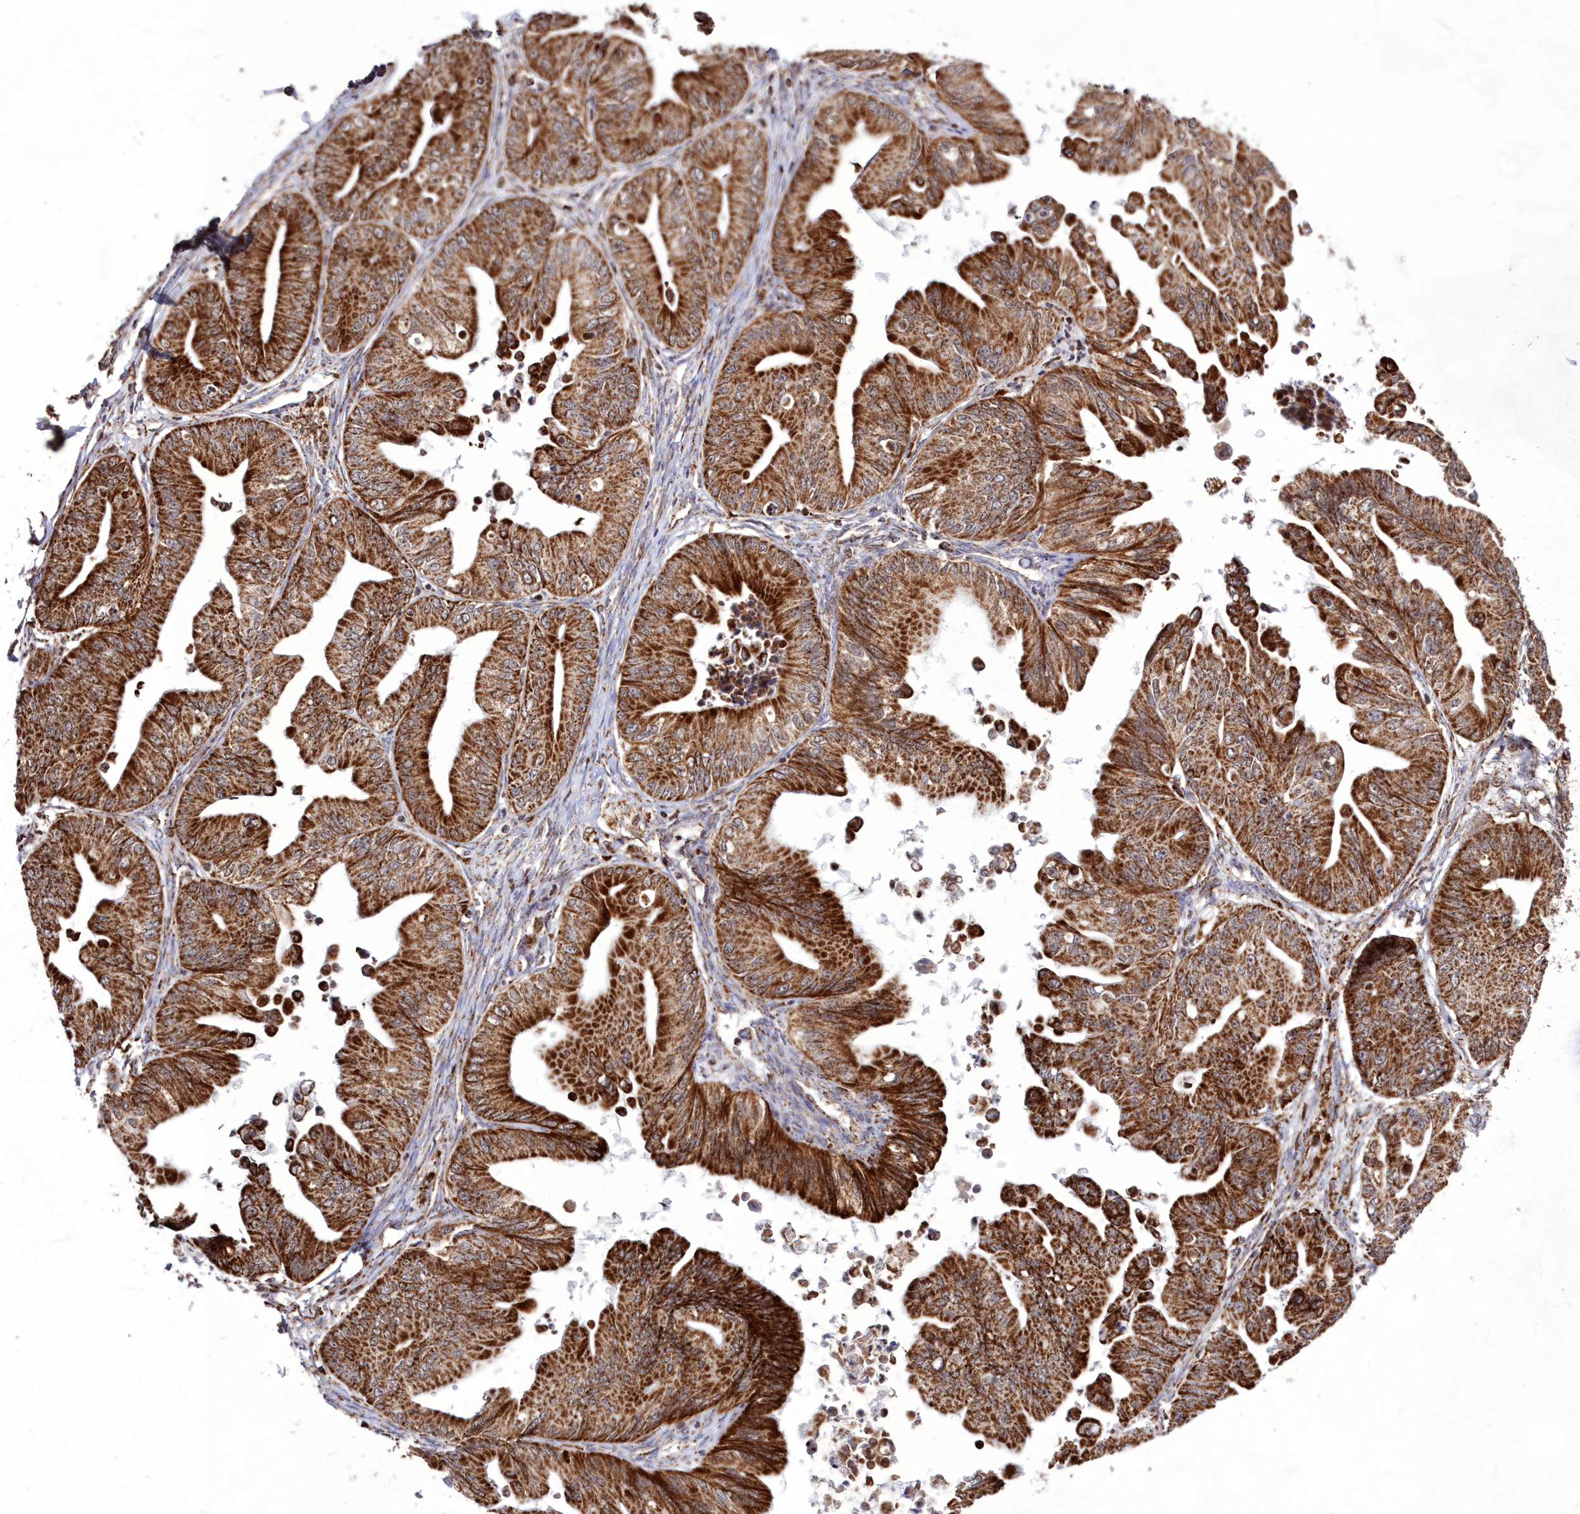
{"staining": {"intensity": "strong", "quantity": ">75%", "location": "cytoplasmic/membranous"}, "tissue": "ovarian cancer", "cell_type": "Tumor cells", "image_type": "cancer", "snomed": [{"axis": "morphology", "description": "Cystadenocarcinoma, mucinous, NOS"}, {"axis": "topography", "description": "Ovary"}], "caption": "Protein expression analysis of ovarian mucinous cystadenocarcinoma reveals strong cytoplasmic/membranous positivity in about >75% of tumor cells. Using DAB (brown) and hematoxylin (blue) stains, captured at high magnification using brightfield microscopy.", "gene": "HADHB", "patient": {"sex": "female", "age": 71}}